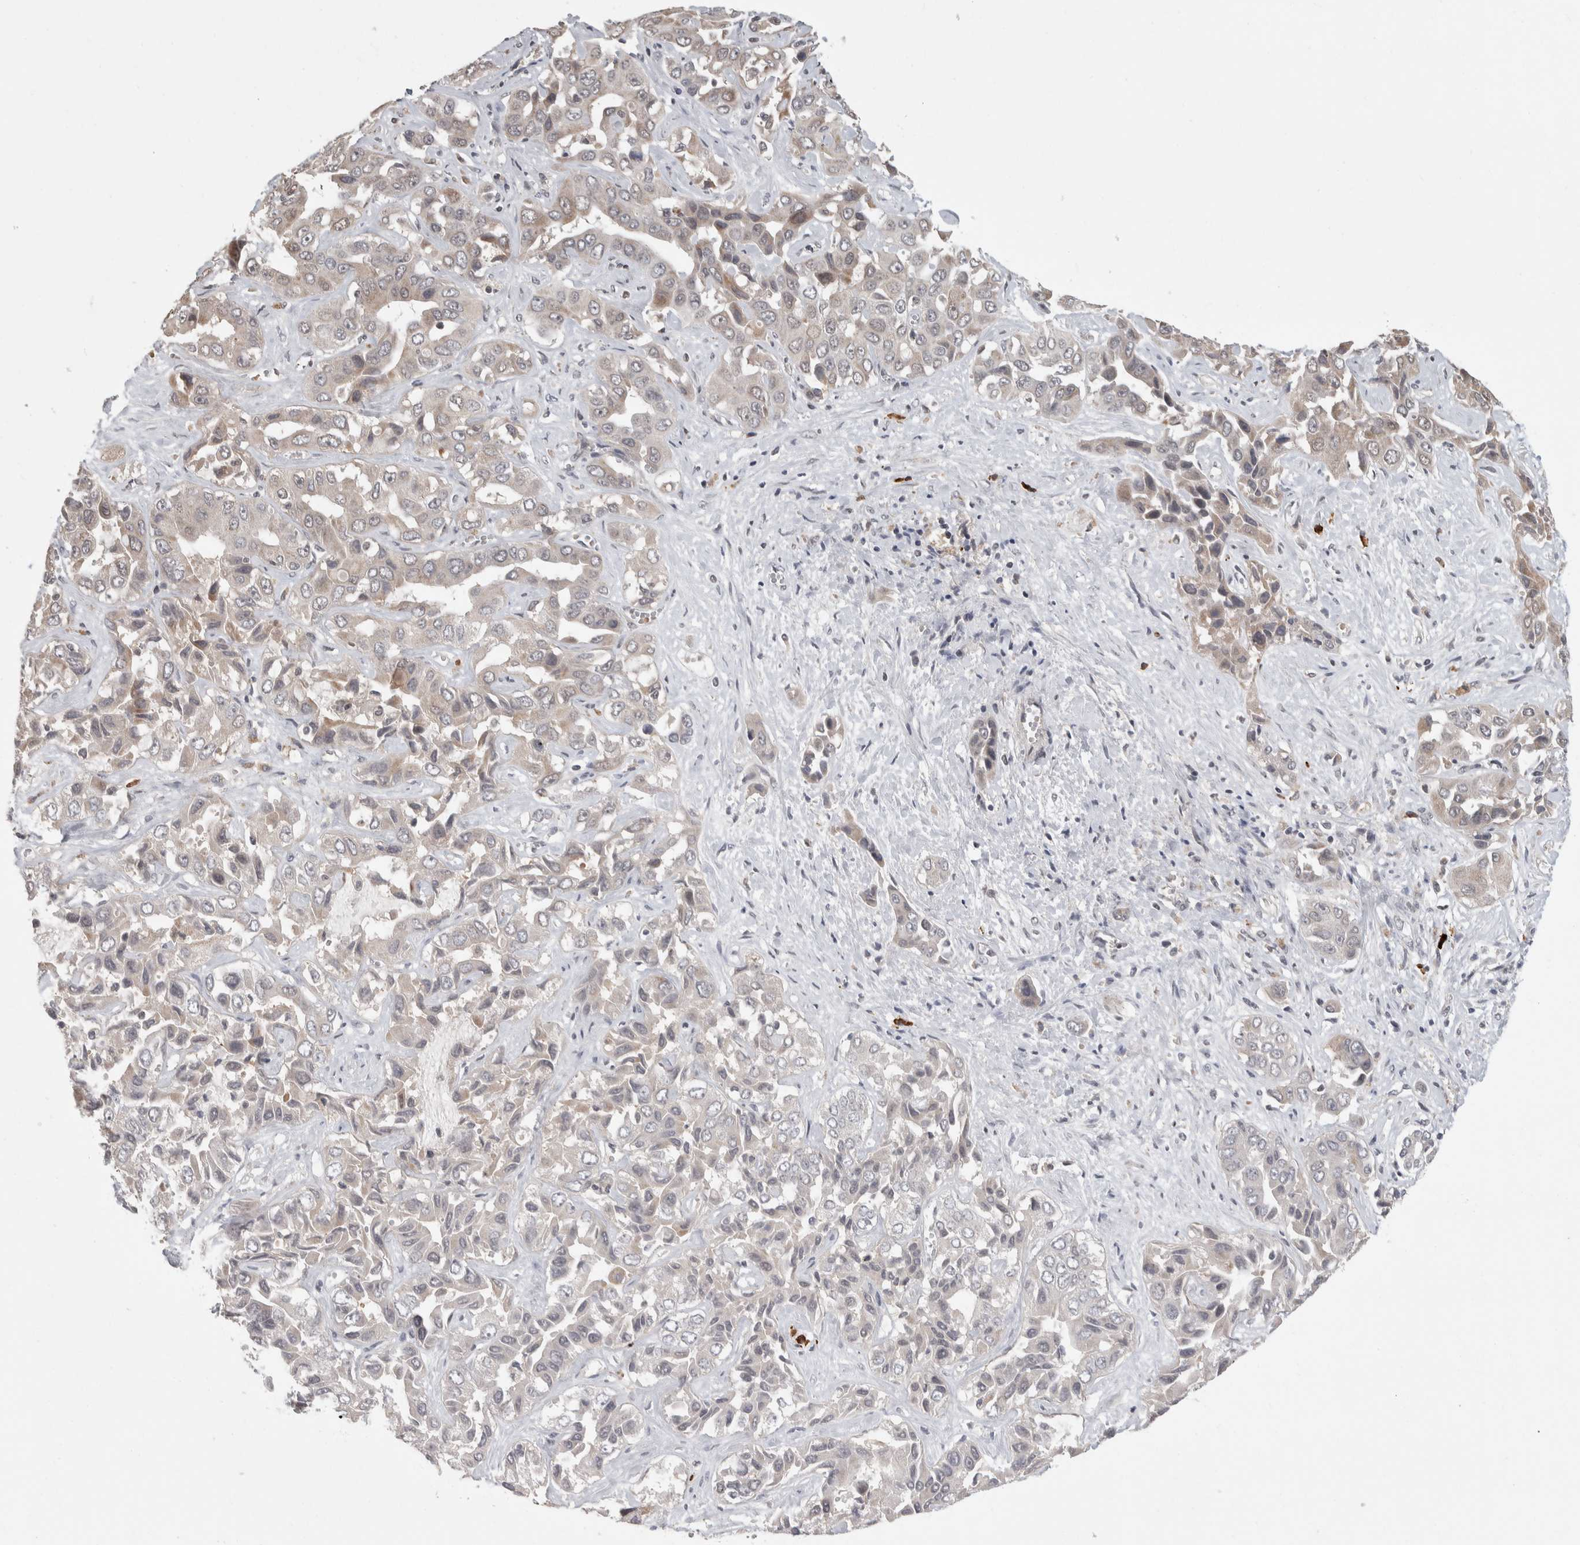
{"staining": {"intensity": "weak", "quantity": "<25%", "location": "cytoplasmic/membranous"}, "tissue": "liver cancer", "cell_type": "Tumor cells", "image_type": "cancer", "snomed": [{"axis": "morphology", "description": "Cholangiocarcinoma"}, {"axis": "topography", "description": "Liver"}], "caption": "Immunohistochemistry (IHC) of human liver cholangiocarcinoma demonstrates no staining in tumor cells.", "gene": "ZNF592", "patient": {"sex": "female", "age": 52}}